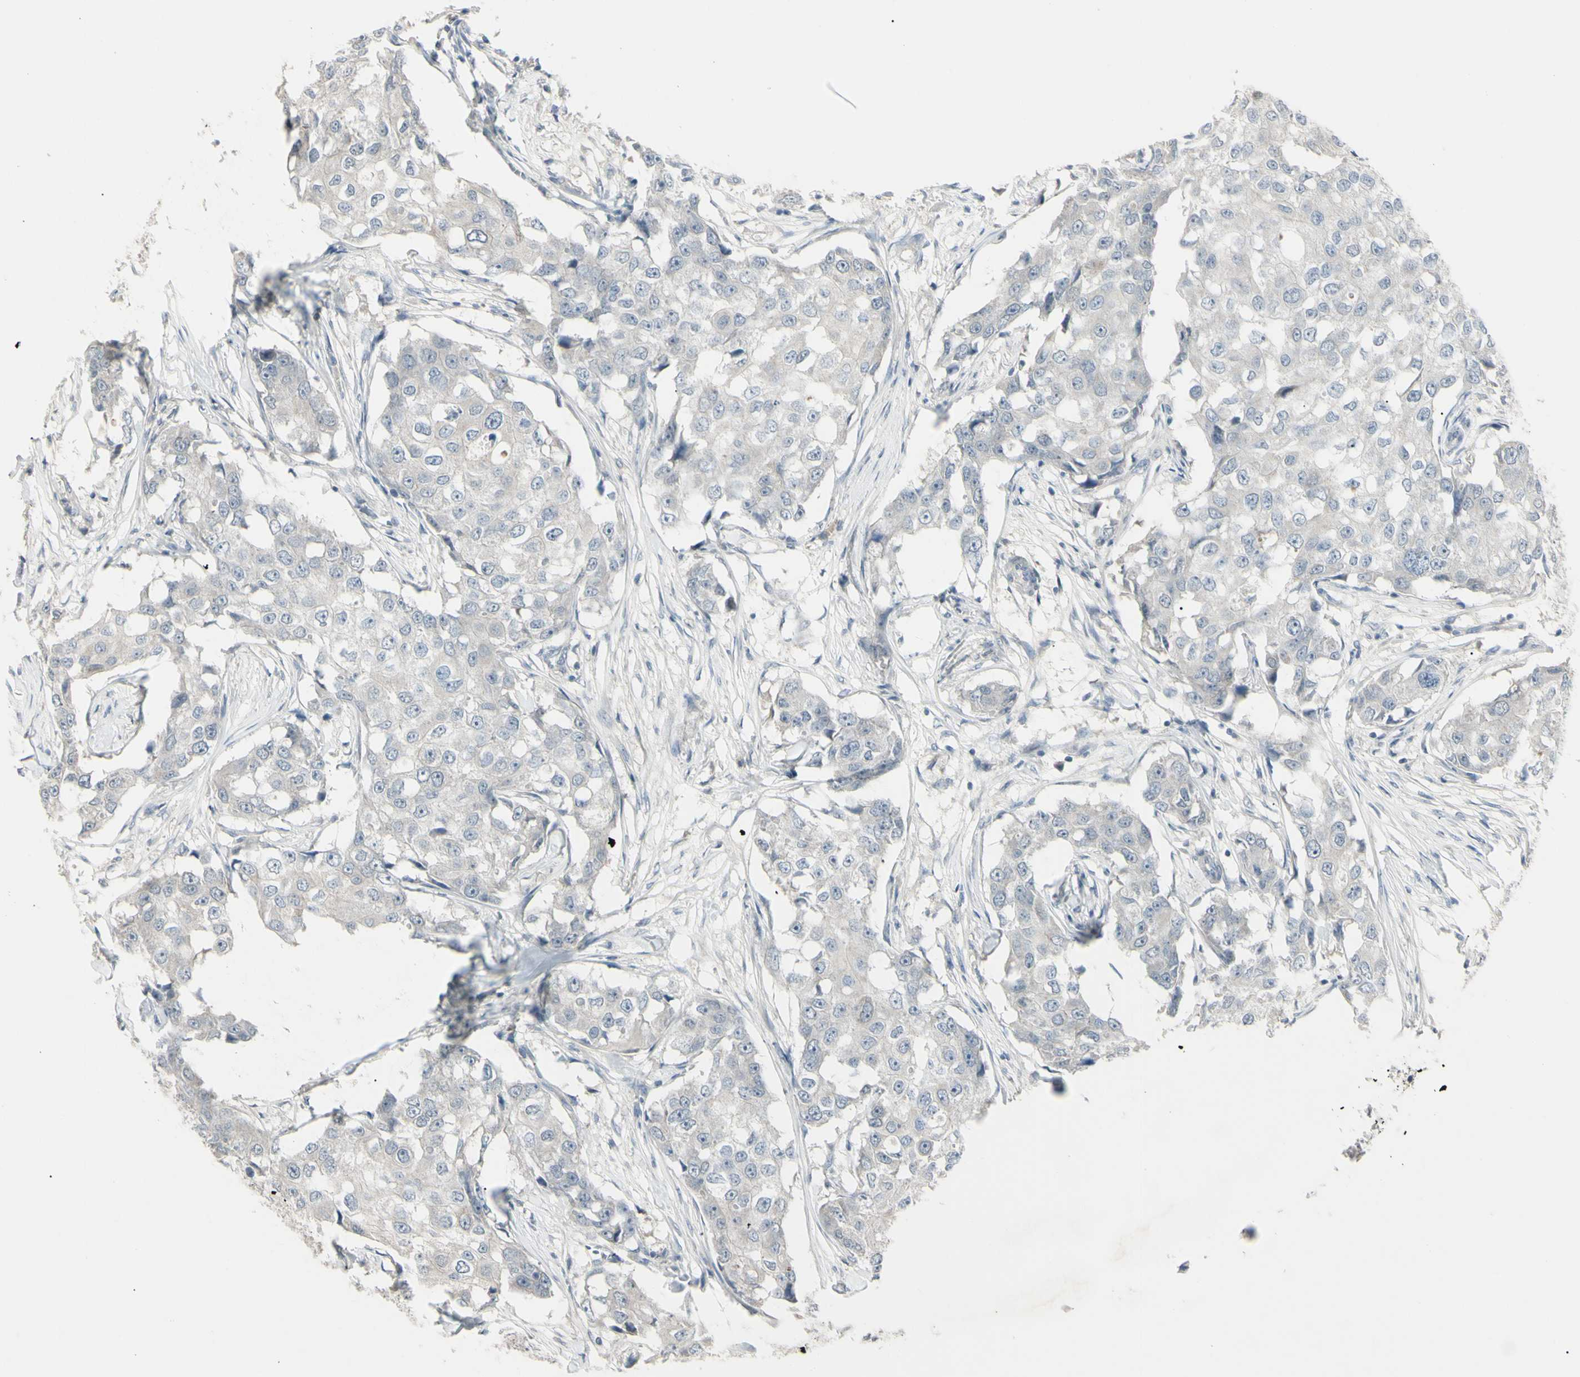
{"staining": {"intensity": "negative", "quantity": "none", "location": "none"}, "tissue": "breast cancer", "cell_type": "Tumor cells", "image_type": "cancer", "snomed": [{"axis": "morphology", "description": "Duct carcinoma"}, {"axis": "topography", "description": "Breast"}], "caption": "Human intraductal carcinoma (breast) stained for a protein using immunohistochemistry (IHC) displays no expression in tumor cells.", "gene": "PIAS4", "patient": {"sex": "female", "age": 27}}